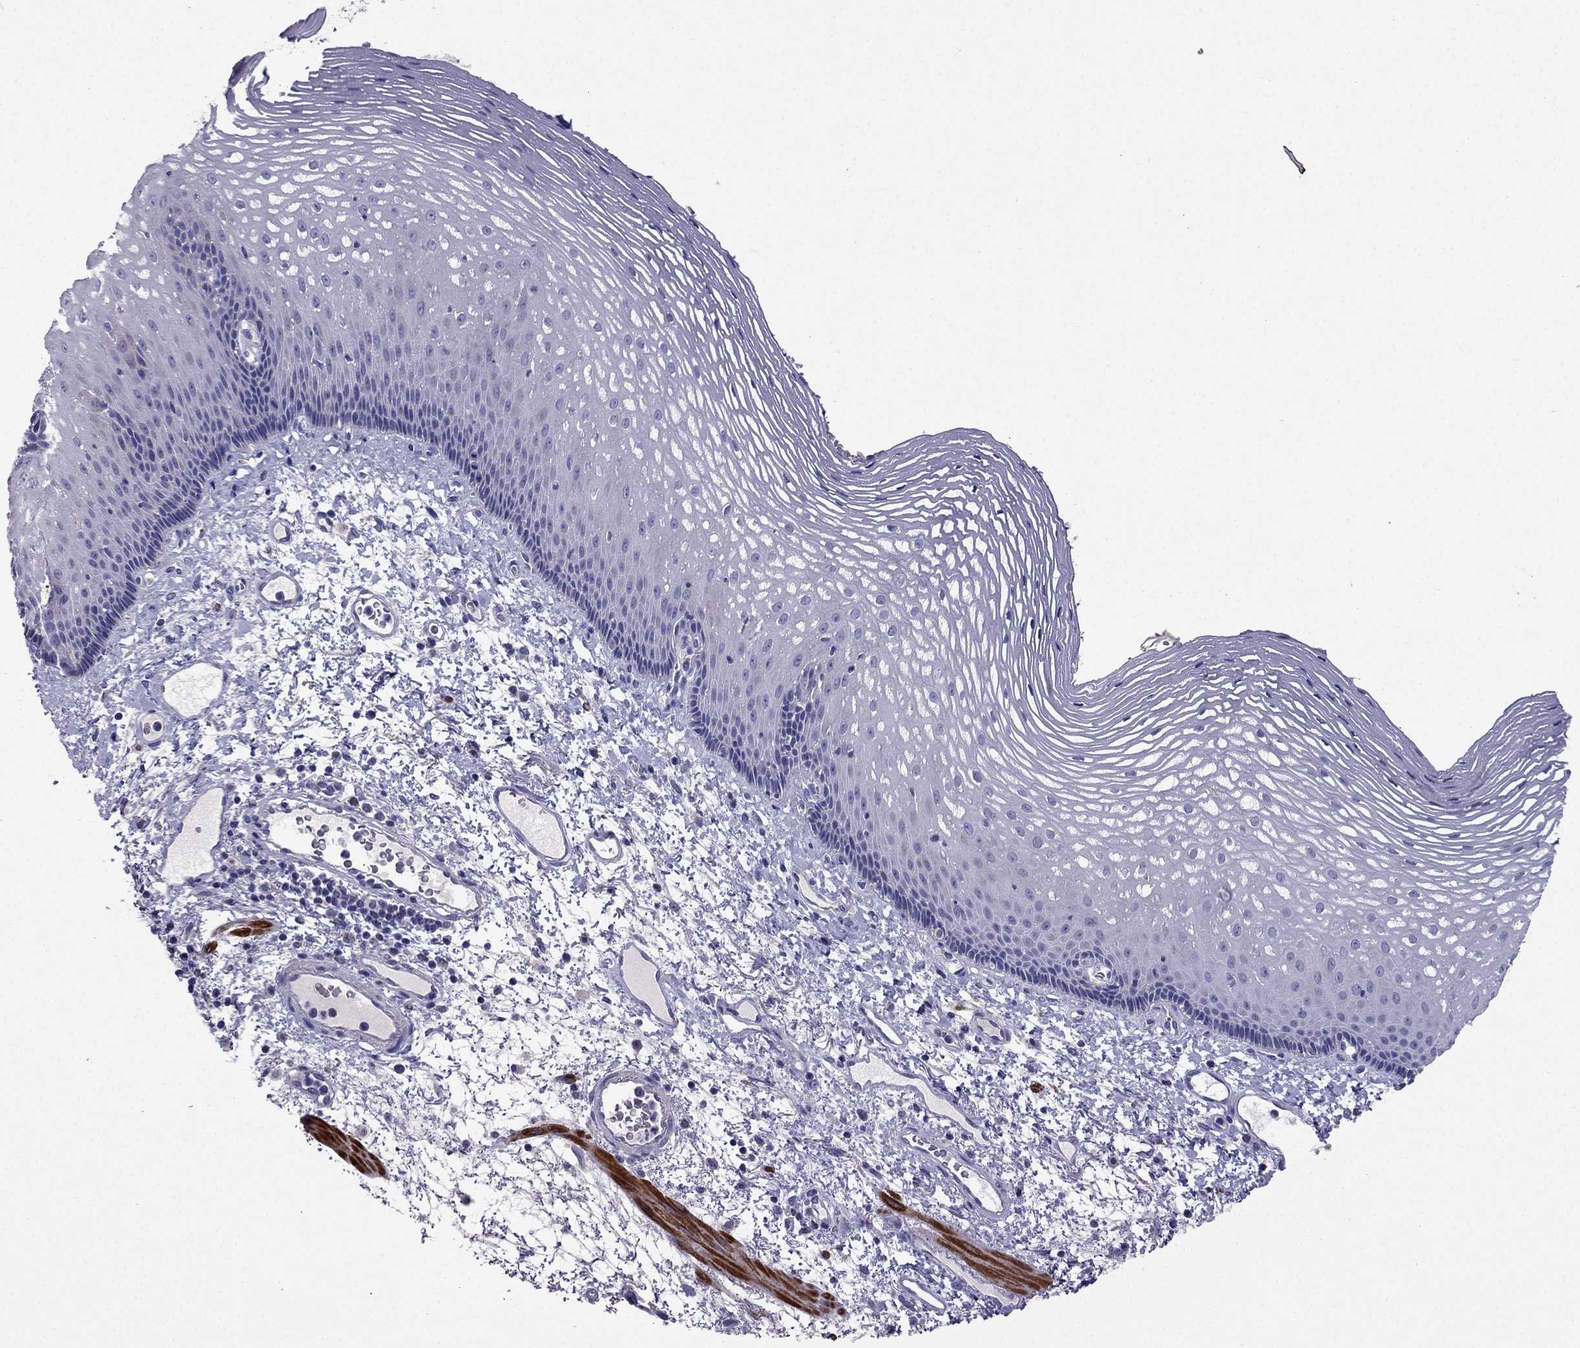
{"staining": {"intensity": "negative", "quantity": "none", "location": "none"}, "tissue": "esophagus", "cell_type": "Squamous epithelial cells", "image_type": "normal", "snomed": [{"axis": "morphology", "description": "Normal tissue, NOS"}, {"axis": "topography", "description": "Esophagus"}], "caption": "Benign esophagus was stained to show a protein in brown. There is no significant expression in squamous epithelial cells. Nuclei are stained in blue.", "gene": "DSC1", "patient": {"sex": "male", "age": 76}}